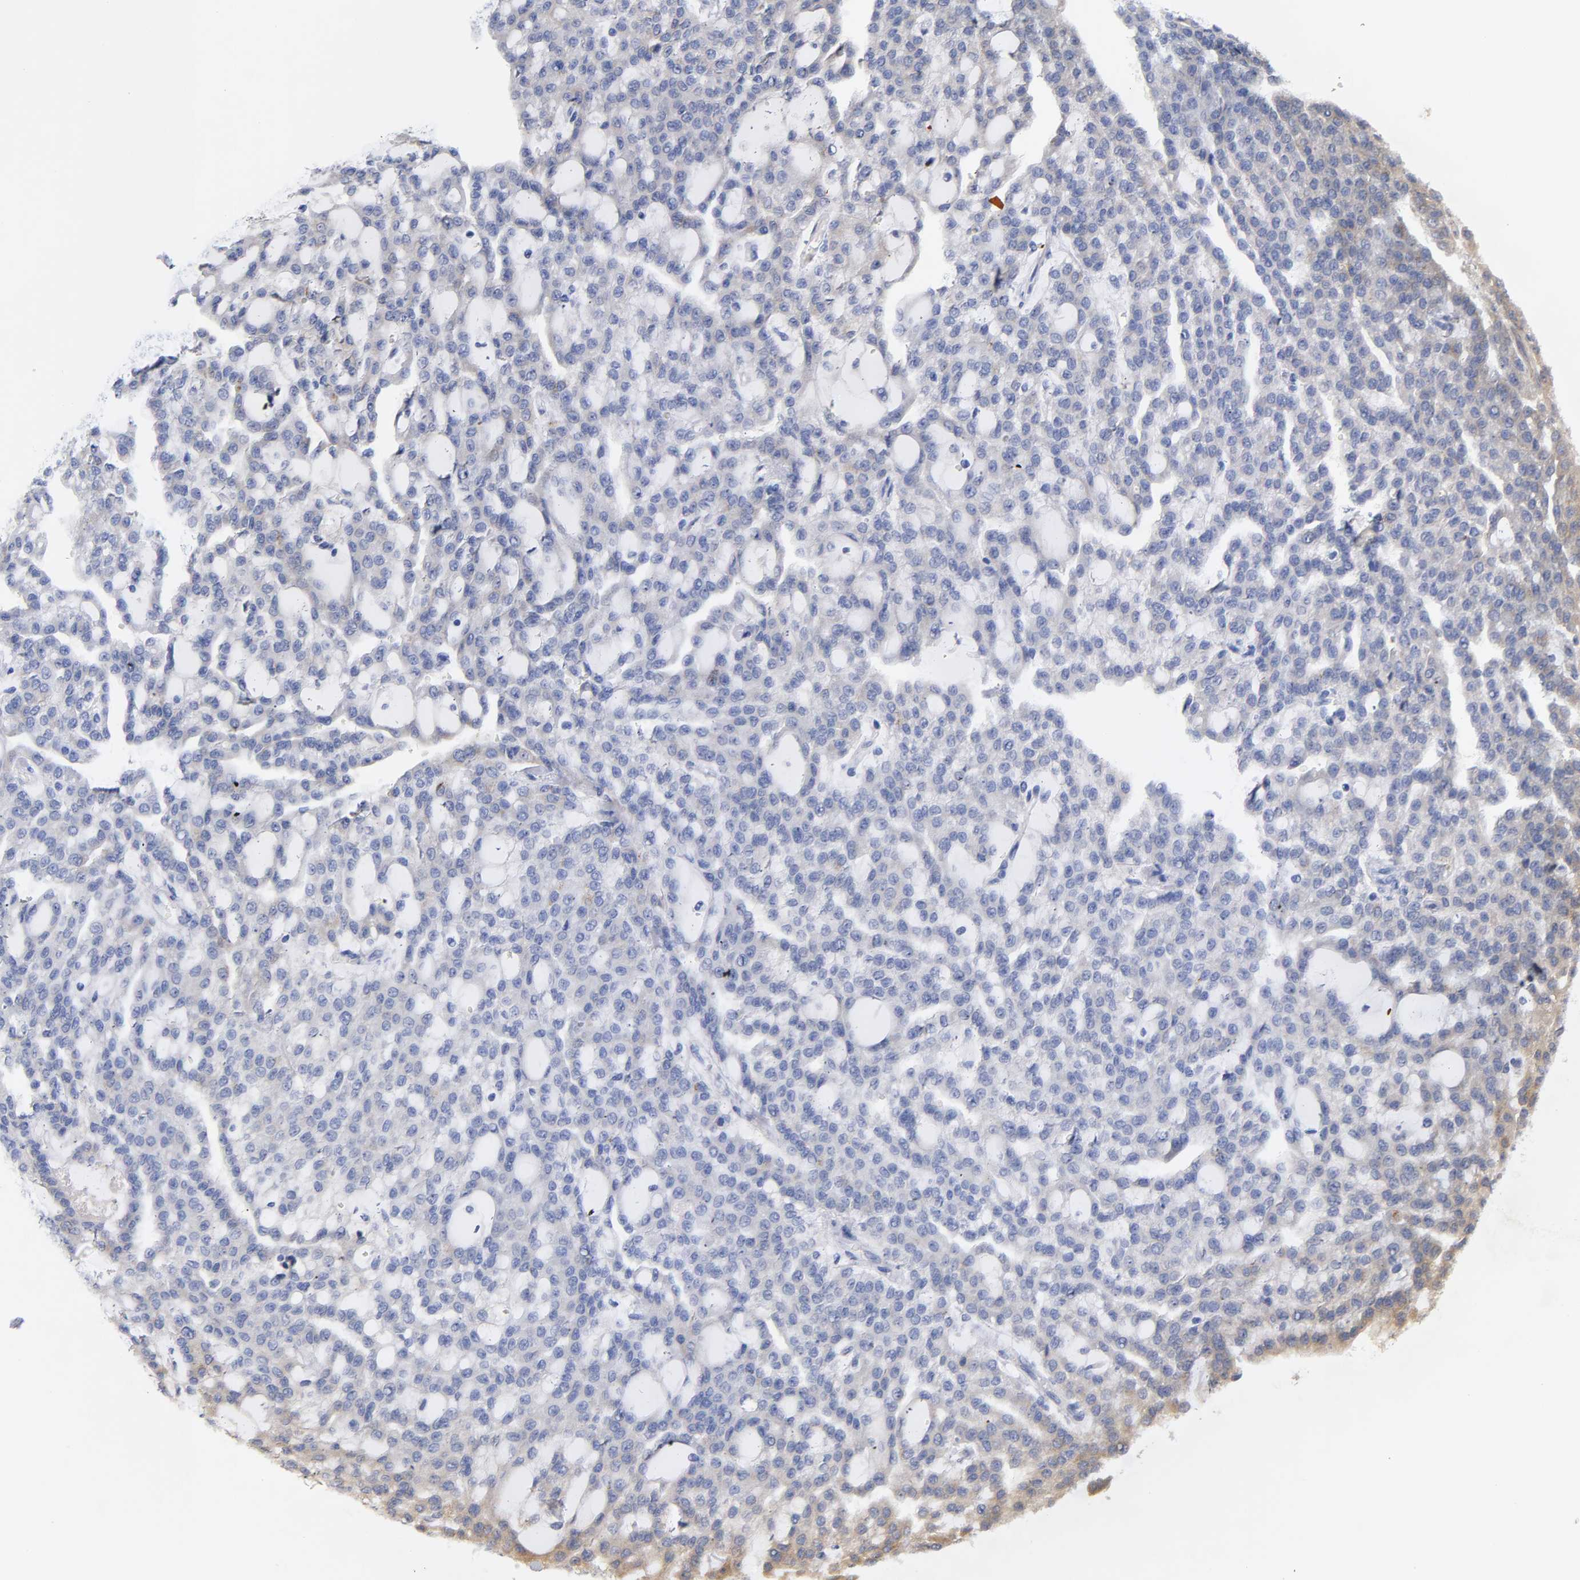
{"staining": {"intensity": "weak", "quantity": "25%-75%", "location": "cytoplasmic/membranous"}, "tissue": "renal cancer", "cell_type": "Tumor cells", "image_type": "cancer", "snomed": [{"axis": "morphology", "description": "Adenocarcinoma, NOS"}, {"axis": "topography", "description": "Kidney"}], "caption": "High-power microscopy captured an immunohistochemistry (IHC) photomicrograph of renal cancer (adenocarcinoma), revealing weak cytoplasmic/membranous expression in approximately 25%-75% of tumor cells.", "gene": "LAMB1", "patient": {"sex": "male", "age": 63}}